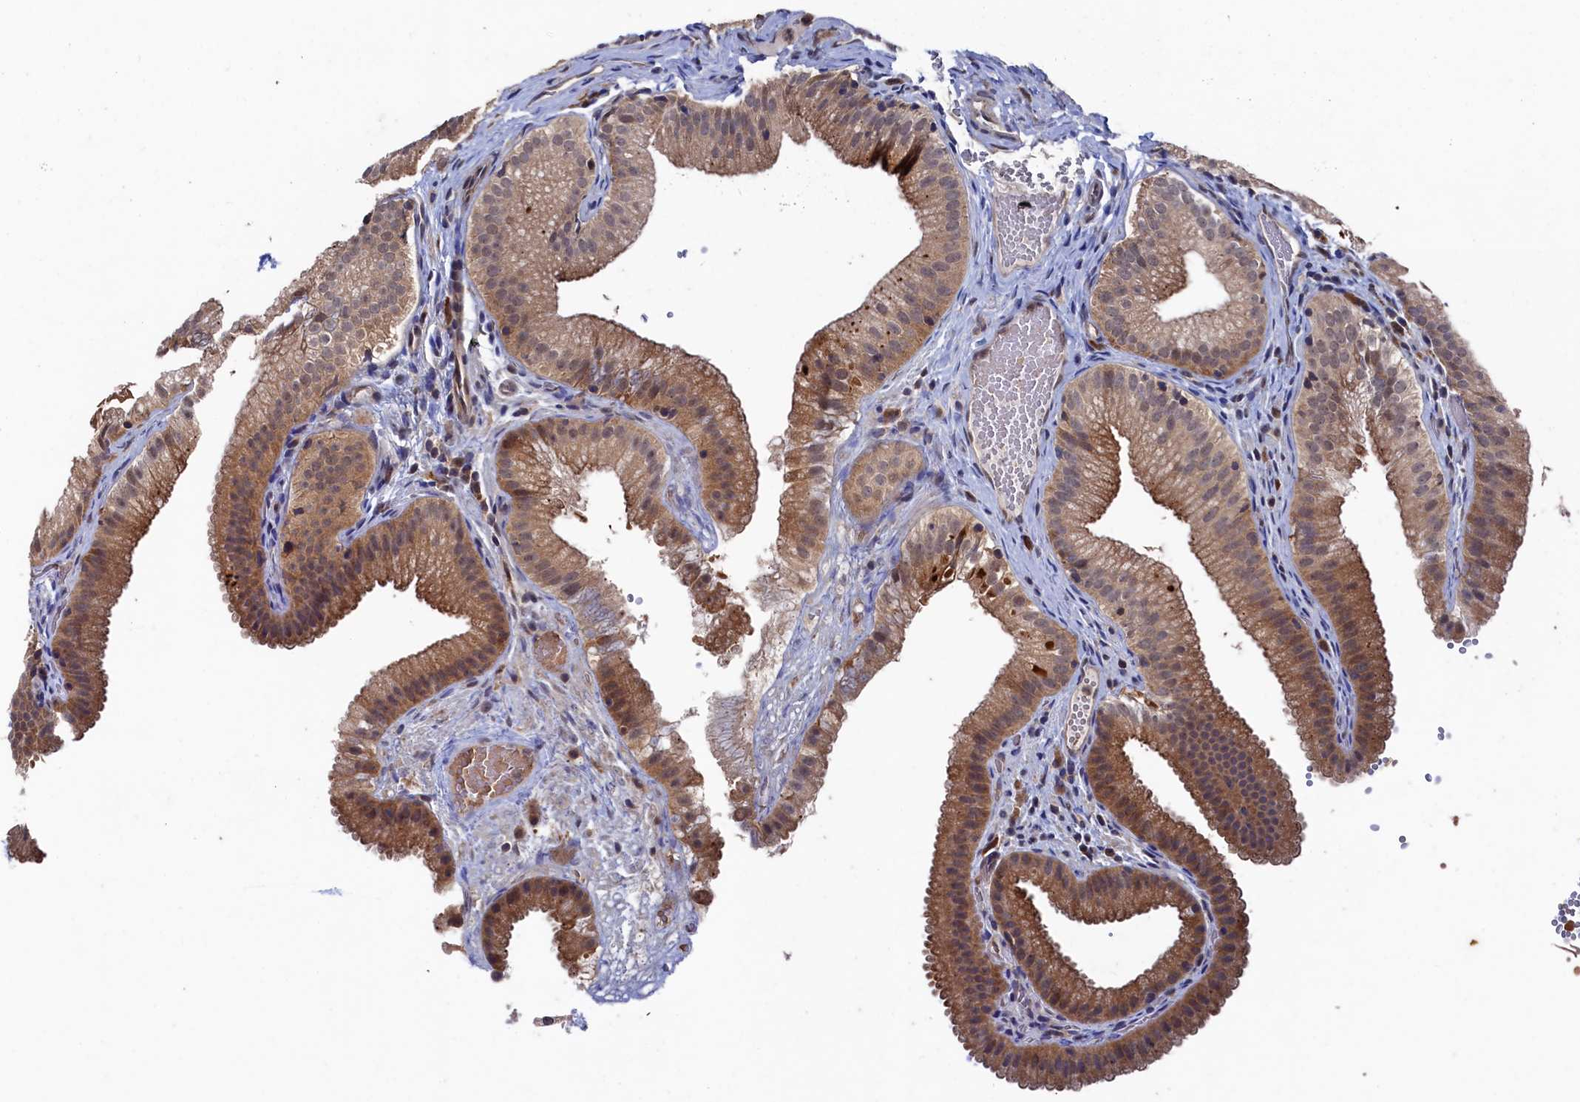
{"staining": {"intensity": "moderate", "quantity": ">75%", "location": "cytoplasmic/membranous"}, "tissue": "gallbladder", "cell_type": "Glandular cells", "image_type": "normal", "snomed": [{"axis": "morphology", "description": "Normal tissue, NOS"}, {"axis": "topography", "description": "Gallbladder"}], "caption": "The histopathology image exhibits immunohistochemical staining of benign gallbladder. There is moderate cytoplasmic/membranous expression is seen in approximately >75% of glandular cells.", "gene": "RNH1", "patient": {"sex": "female", "age": 30}}